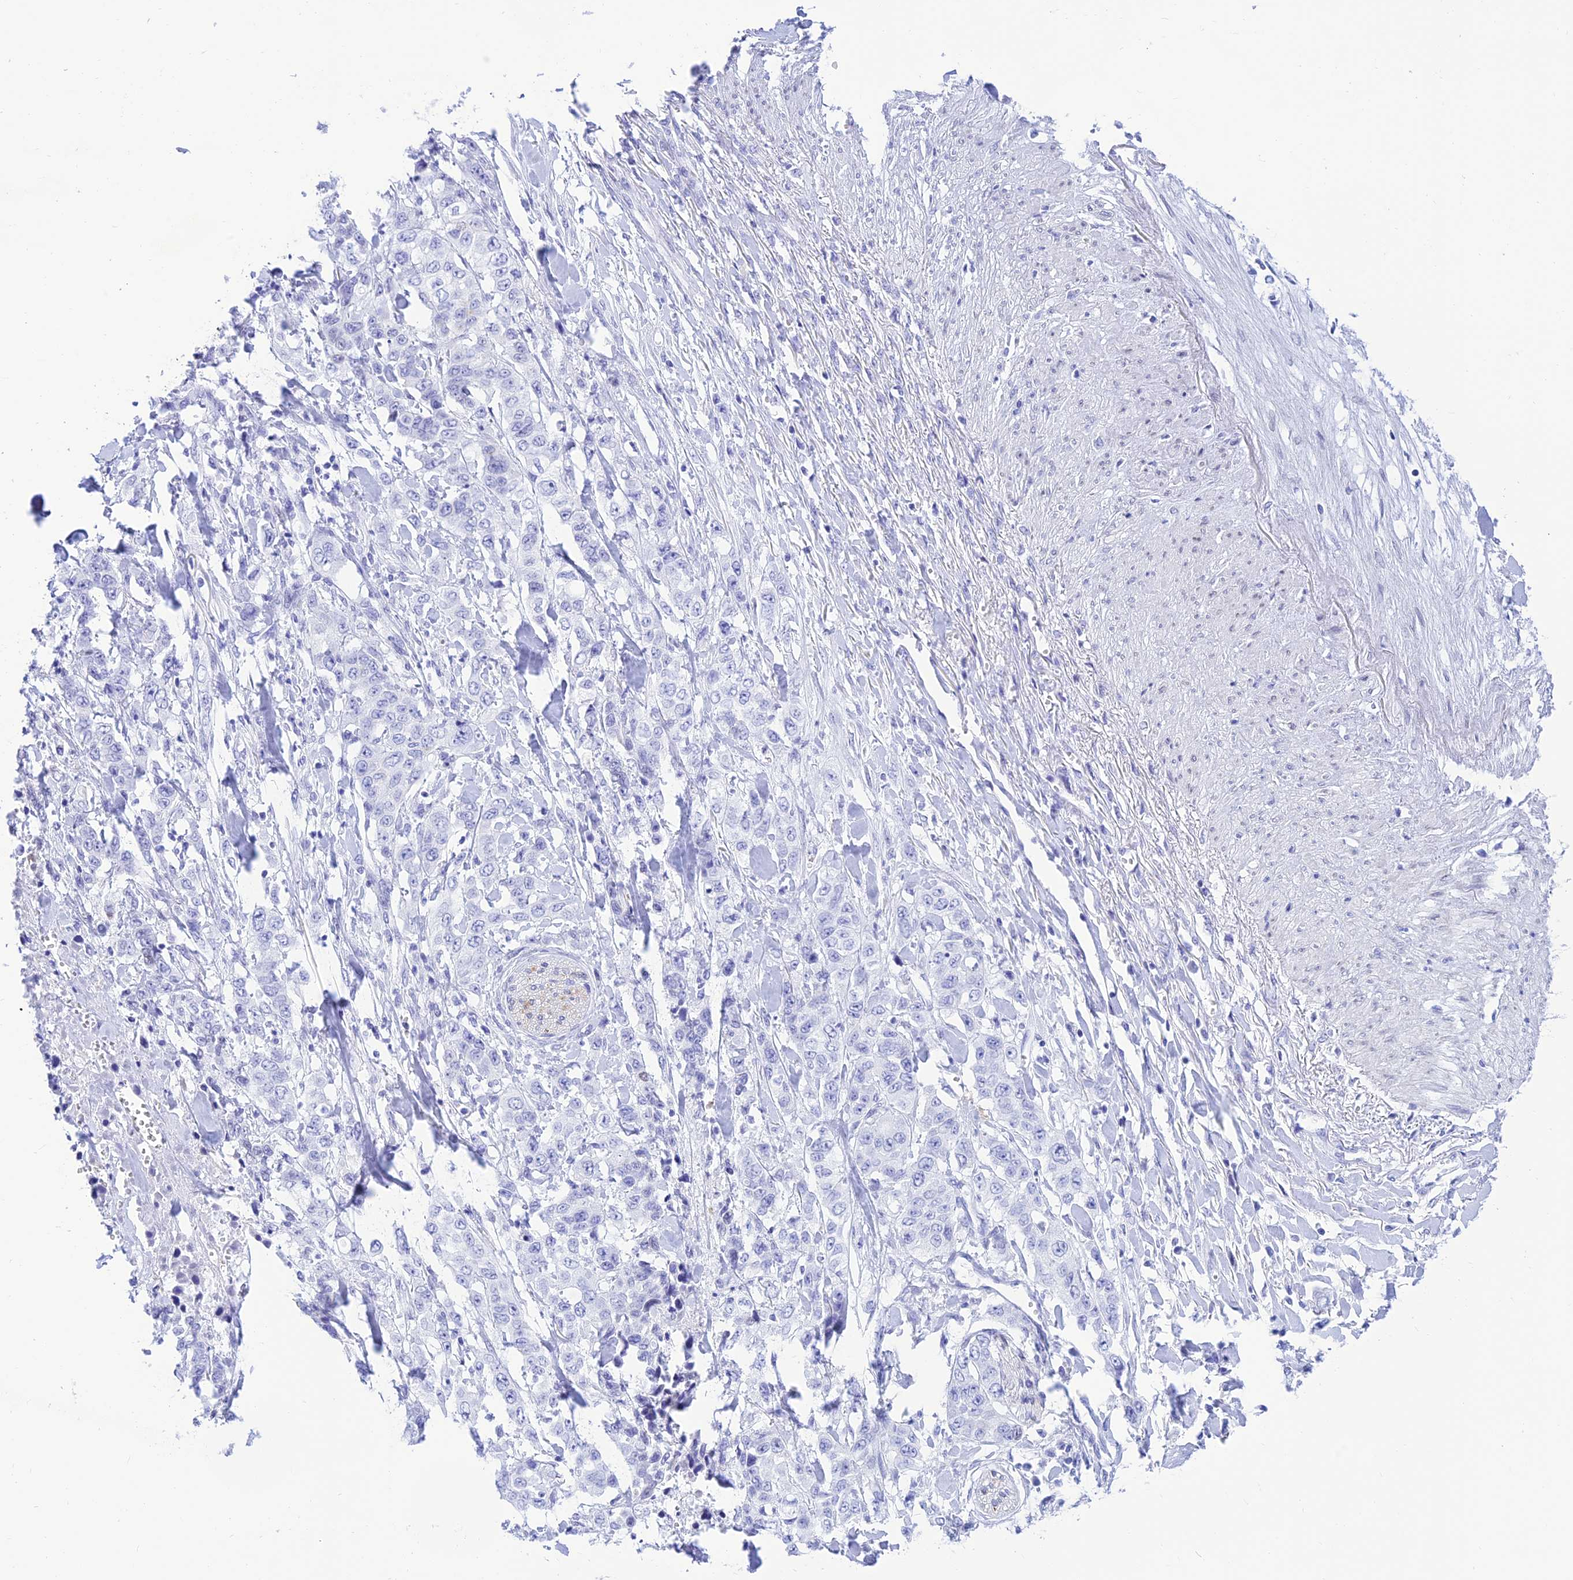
{"staining": {"intensity": "negative", "quantity": "none", "location": "none"}, "tissue": "stomach cancer", "cell_type": "Tumor cells", "image_type": "cancer", "snomed": [{"axis": "morphology", "description": "Adenocarcinoma, NOS"}, {"axis": "topography", "description": "Stomach, upper"}], "caption": "Immunohistochemistry (IHC) of stomach cancer (adenocarcinoma) exhibits no staining in tumor cells.", "gene": "PRNP", "patient": {"sex": "male", "age": 62}}